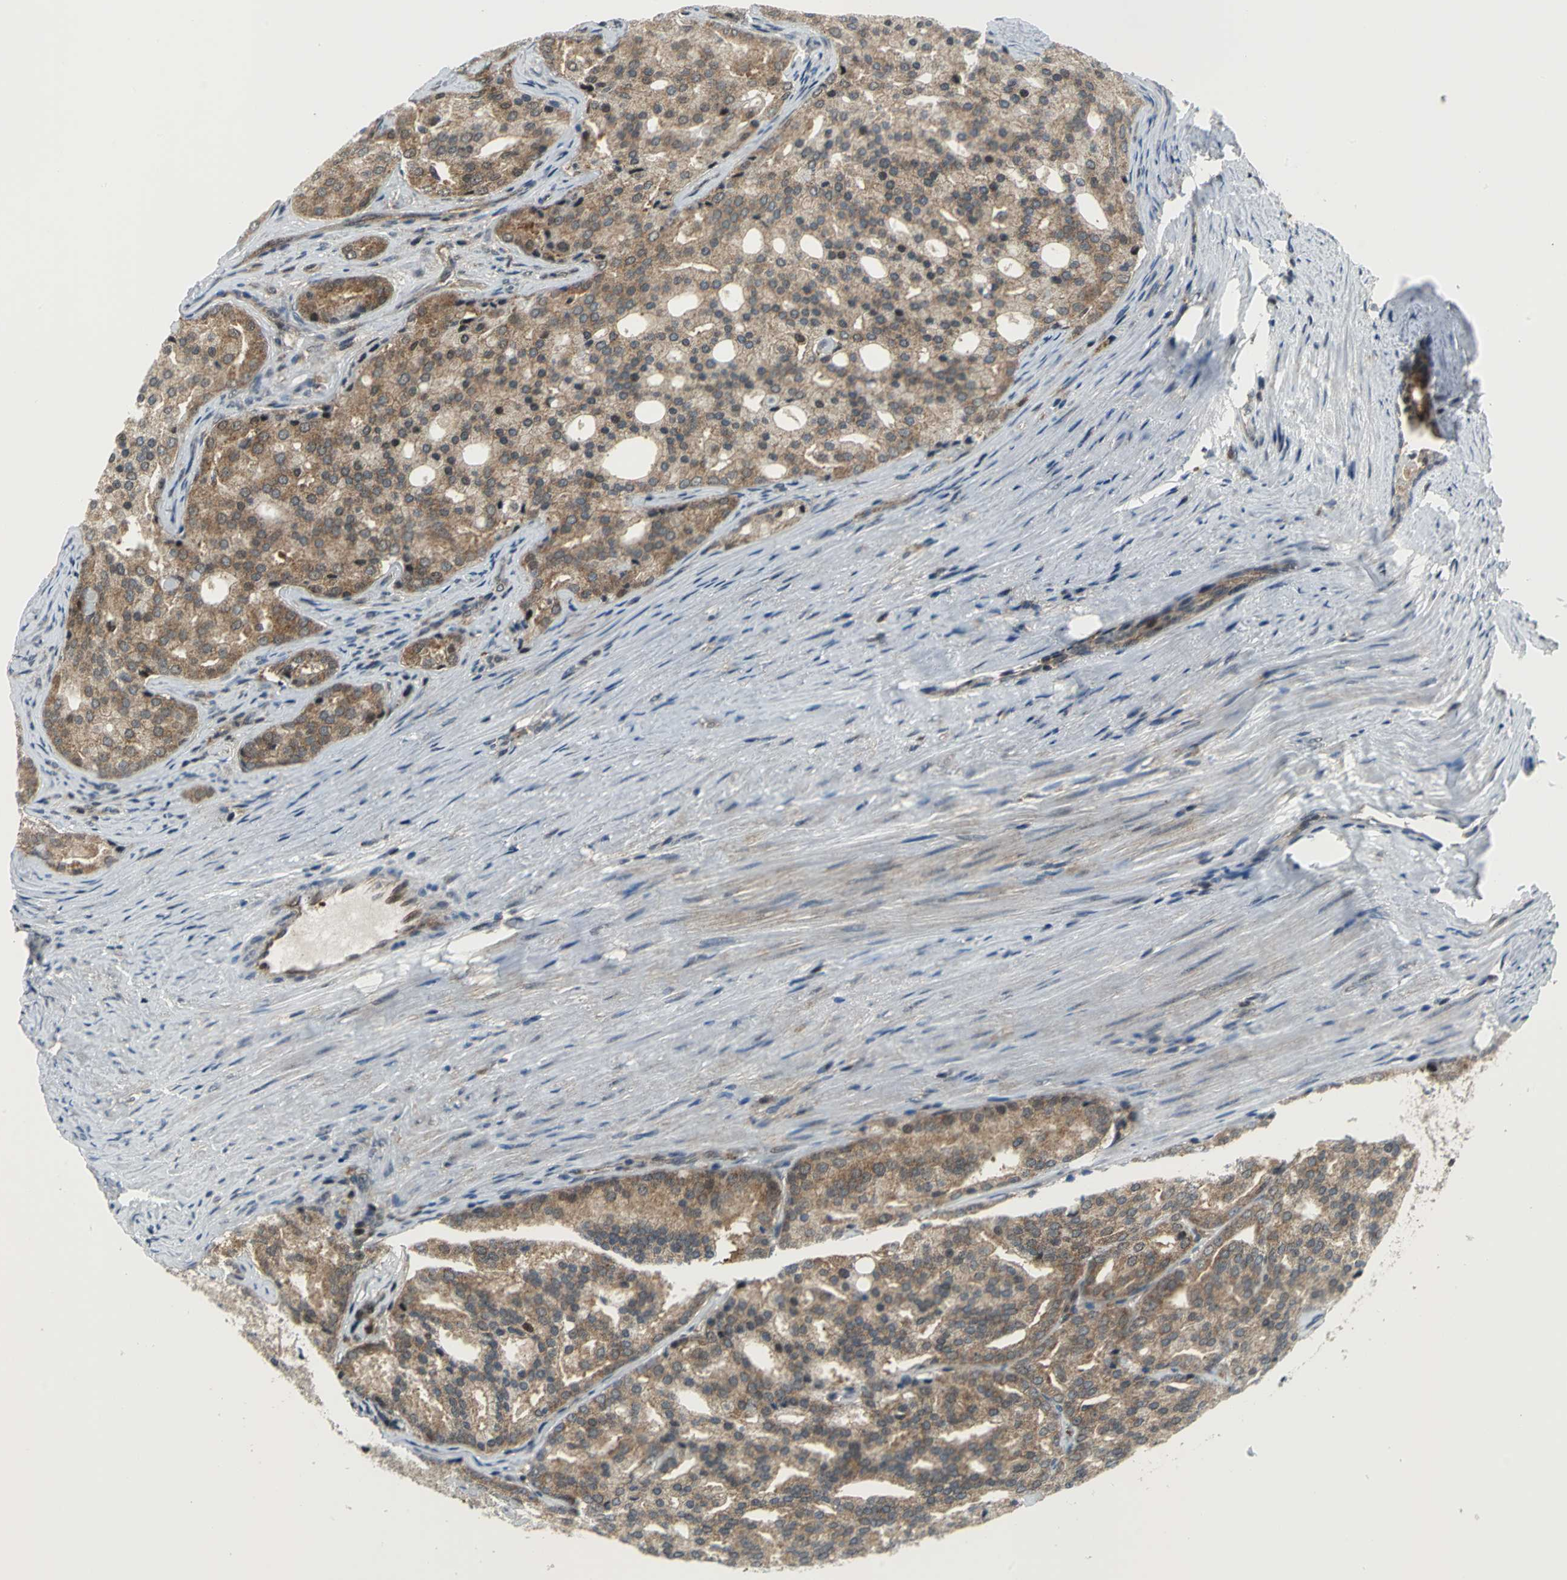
{"staining": {"intensity": "moderate", "quantity": ">75%", "location": "cytoplasmic/membranous"}, "tissue": "prostate cancer", "cell_type": "Tumor cells", "image_type": "cancer", "snomed": [{"axis": "morphology", "description": "Adenocarcinoma, High grade"}, {"axis": "topography", "description": "Prostate"}], "caption": "The immunohistochemical stain shows moderate cytoplasmic/membranous positivity in tumor cells of prostate cancer (adenocarcinoma (high-grade)) tissue. (Brightfield microscopy of DAB IHC at high magnification).", "gene": "PSMA4", "patient": {"sex": "male", "age": 64}}